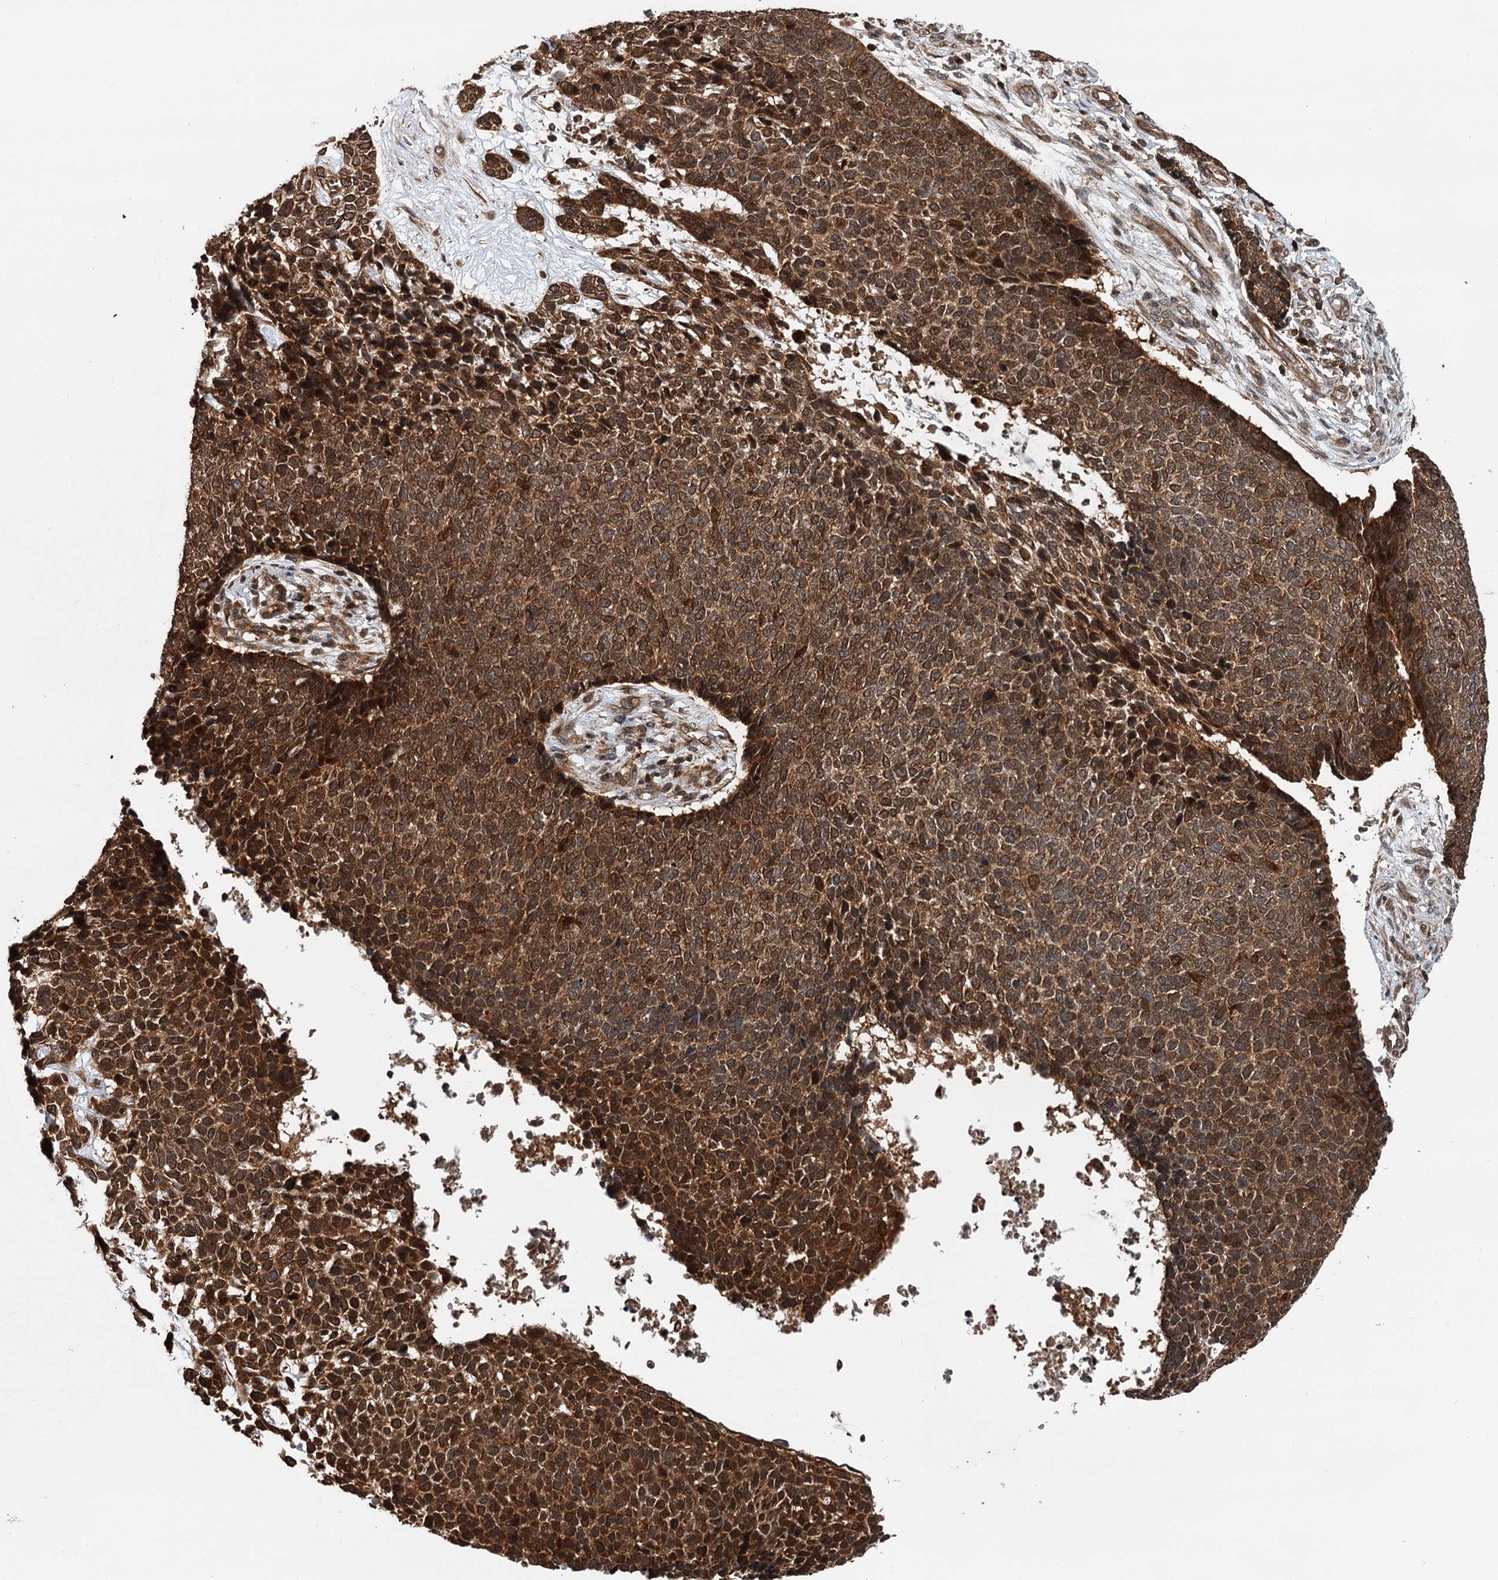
{"staining": {"intensity": "strong", "quantity": ">75%", "location": "cytoplasmic/membranous"}, "tissue": "skin cancer", "cell_type": "Tumor cells", "image_type": "cancer", "snomed": [{"axis": "morphology", "description": "Basal cell carcinoma"}, {"axis": "topography", "description": "Skin"}], "caption": "Protein expression analysis of basal cell carcinoma (skin) shows strong cytoplasmic/membranous expression in approximately >75% of tumor cells.", "gene": "STUB1", "patient": {"sex": "female", "age": 84}}